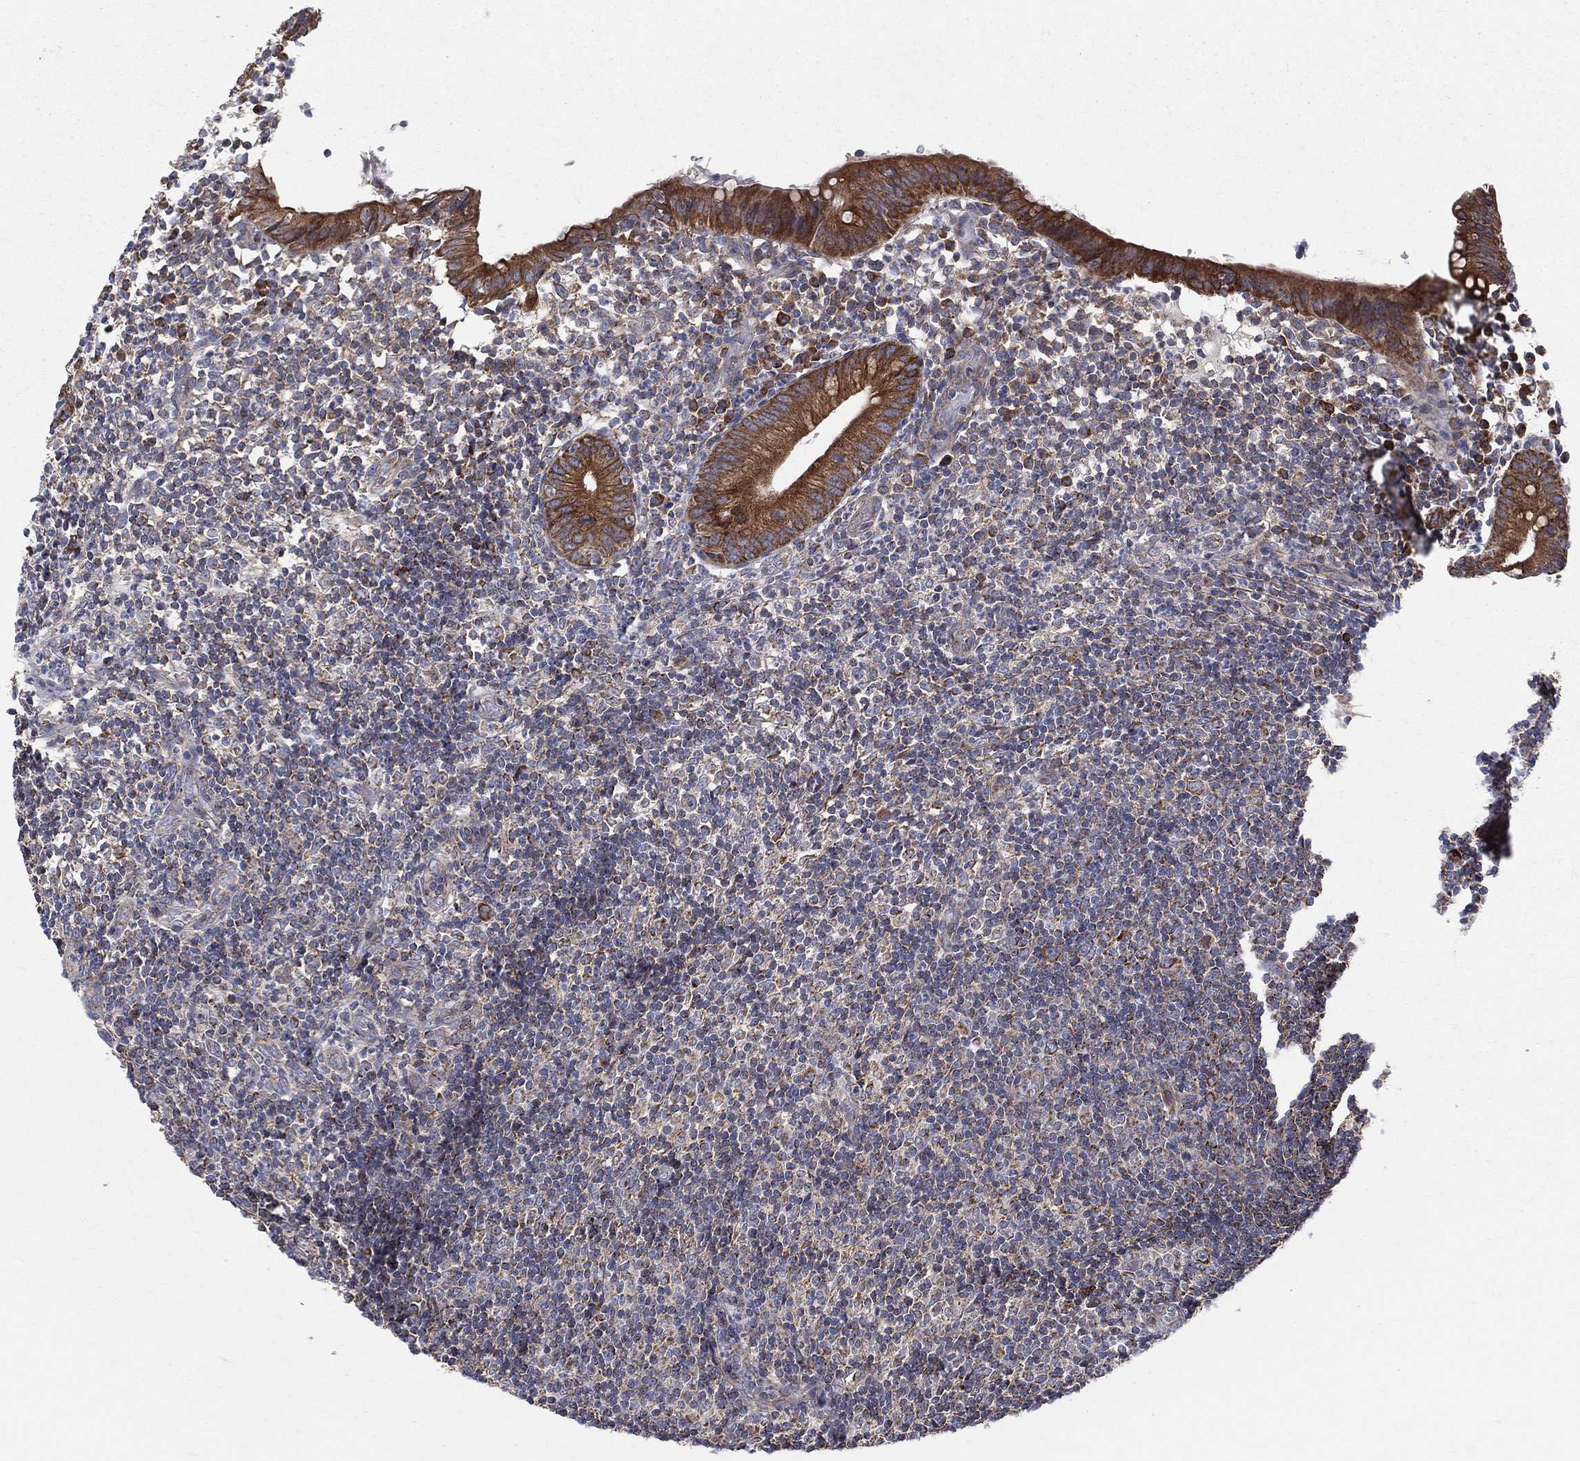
{"staining": {"intensity": "strong", "quantity": ">75%", "location": "cytoplasmic/membranous"}, "tissue": "appendix", "cell_type": "Glandular cells", "image_type": "normal", "snomed": [{"axis": "morphology", "description": "Normal tissue, NOS"}, {"axis": "topography", "description": "Appendix"}], "caption": "Immunohistochemical staining of unremarkable human appendix demonstrates high levels of strong cytoplasmic/membranous staining in approximately >75% of glandular cells. The staining was performed using DAB, with brown indicating positive protein expression. Nuclei are stained blue with hematoxylin.", "gene": "MIX23", "patient": {"sex": "female", "age": 40}}